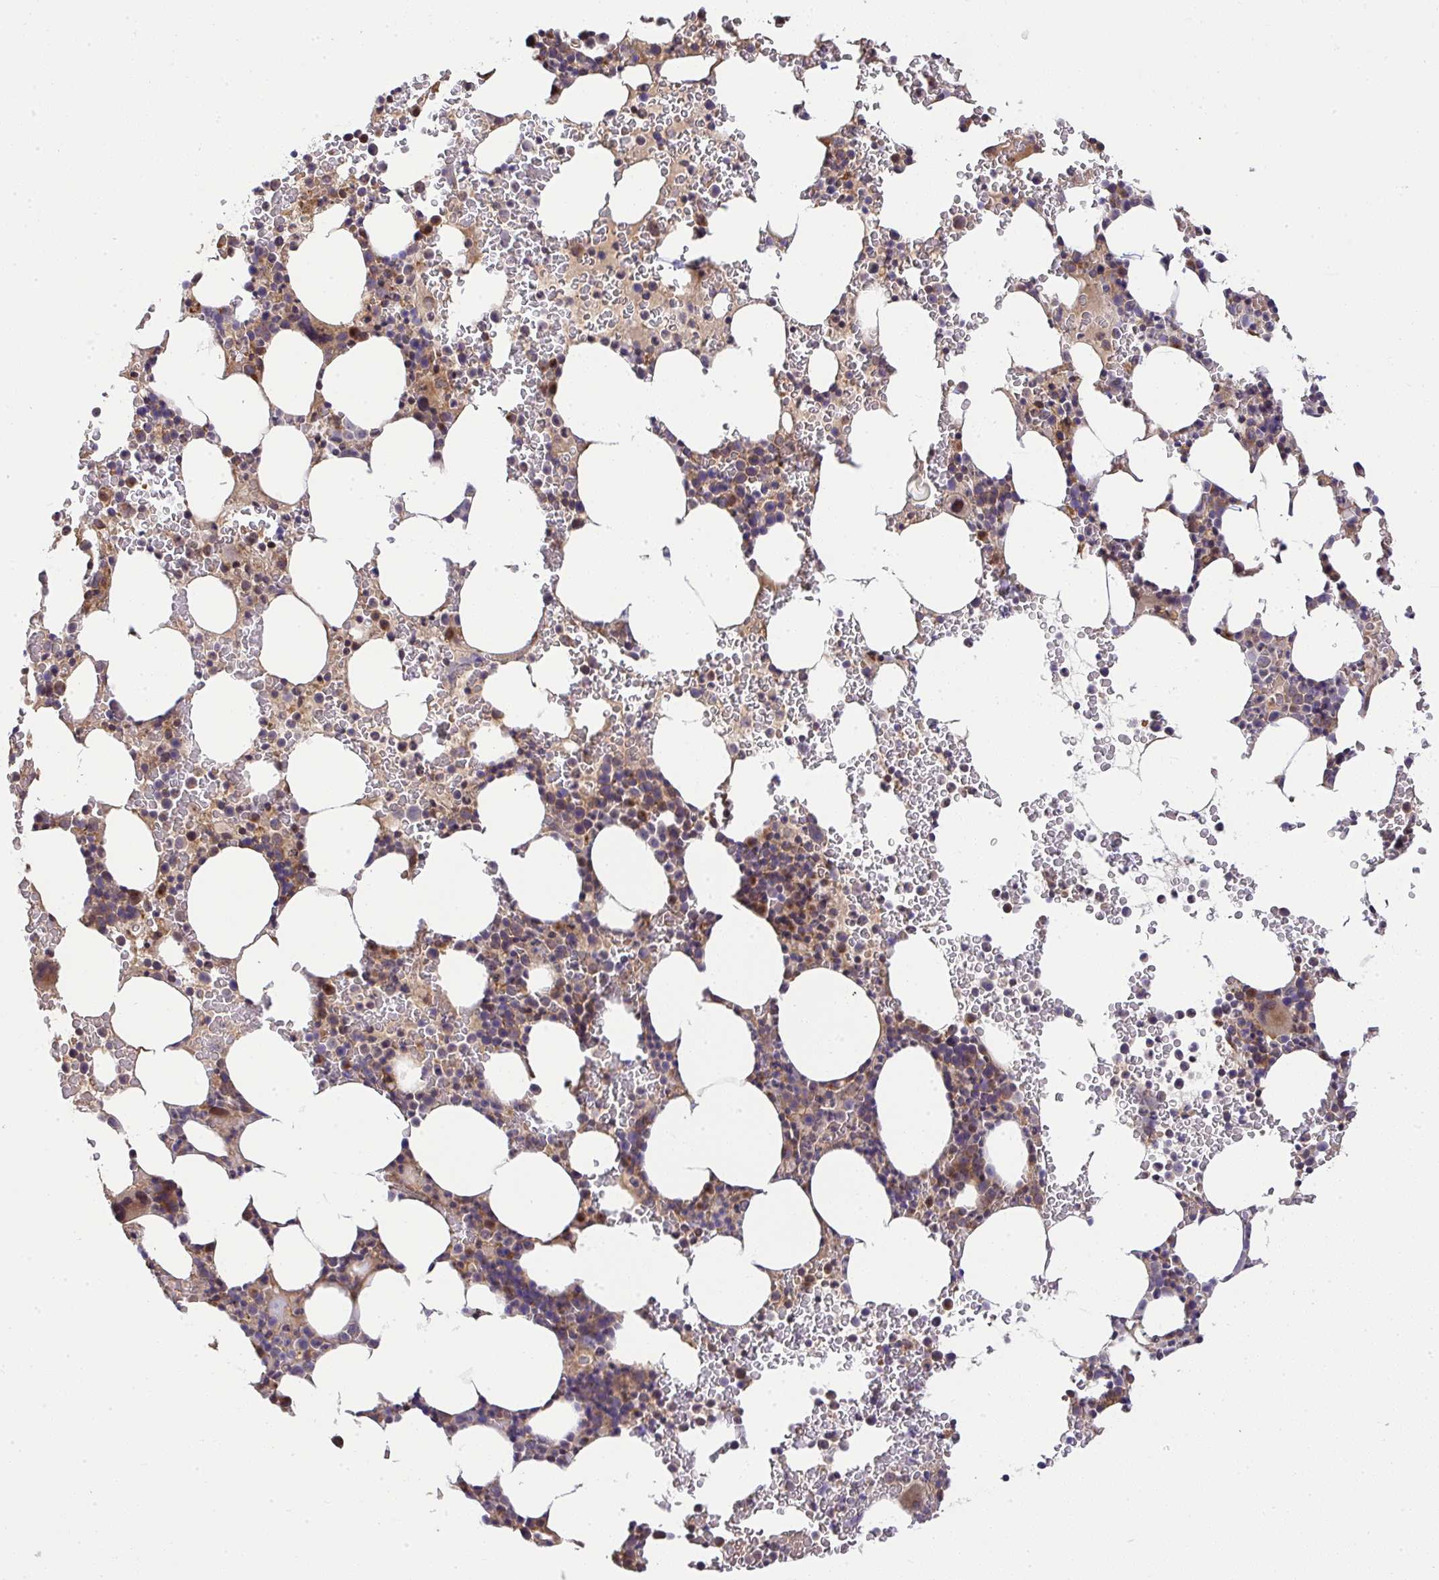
{"staining": {"intensity": "moderate", "quantity": "<25%", "location": "cytoplasmic/membranous,nuclear"}, "tissue": "bone marrow", "cell_type": "Hematopoietic cells", "image_type": "normal", "snomed": [{"axis": "morphology", "description": "Normal tissue, NOS"}, {"axis": "topography", "description": "Bone marrow"}], "caption": "A micrograph showing moderate cytoplasmic/membranous,nuclear expression in about <25% of hematopoietic cells in unremarkable bone marrow, as visualized by brown immunohistochemical staining.", "gene": "SLC9A6", "patient": {"sex": "female", "age": 62}}